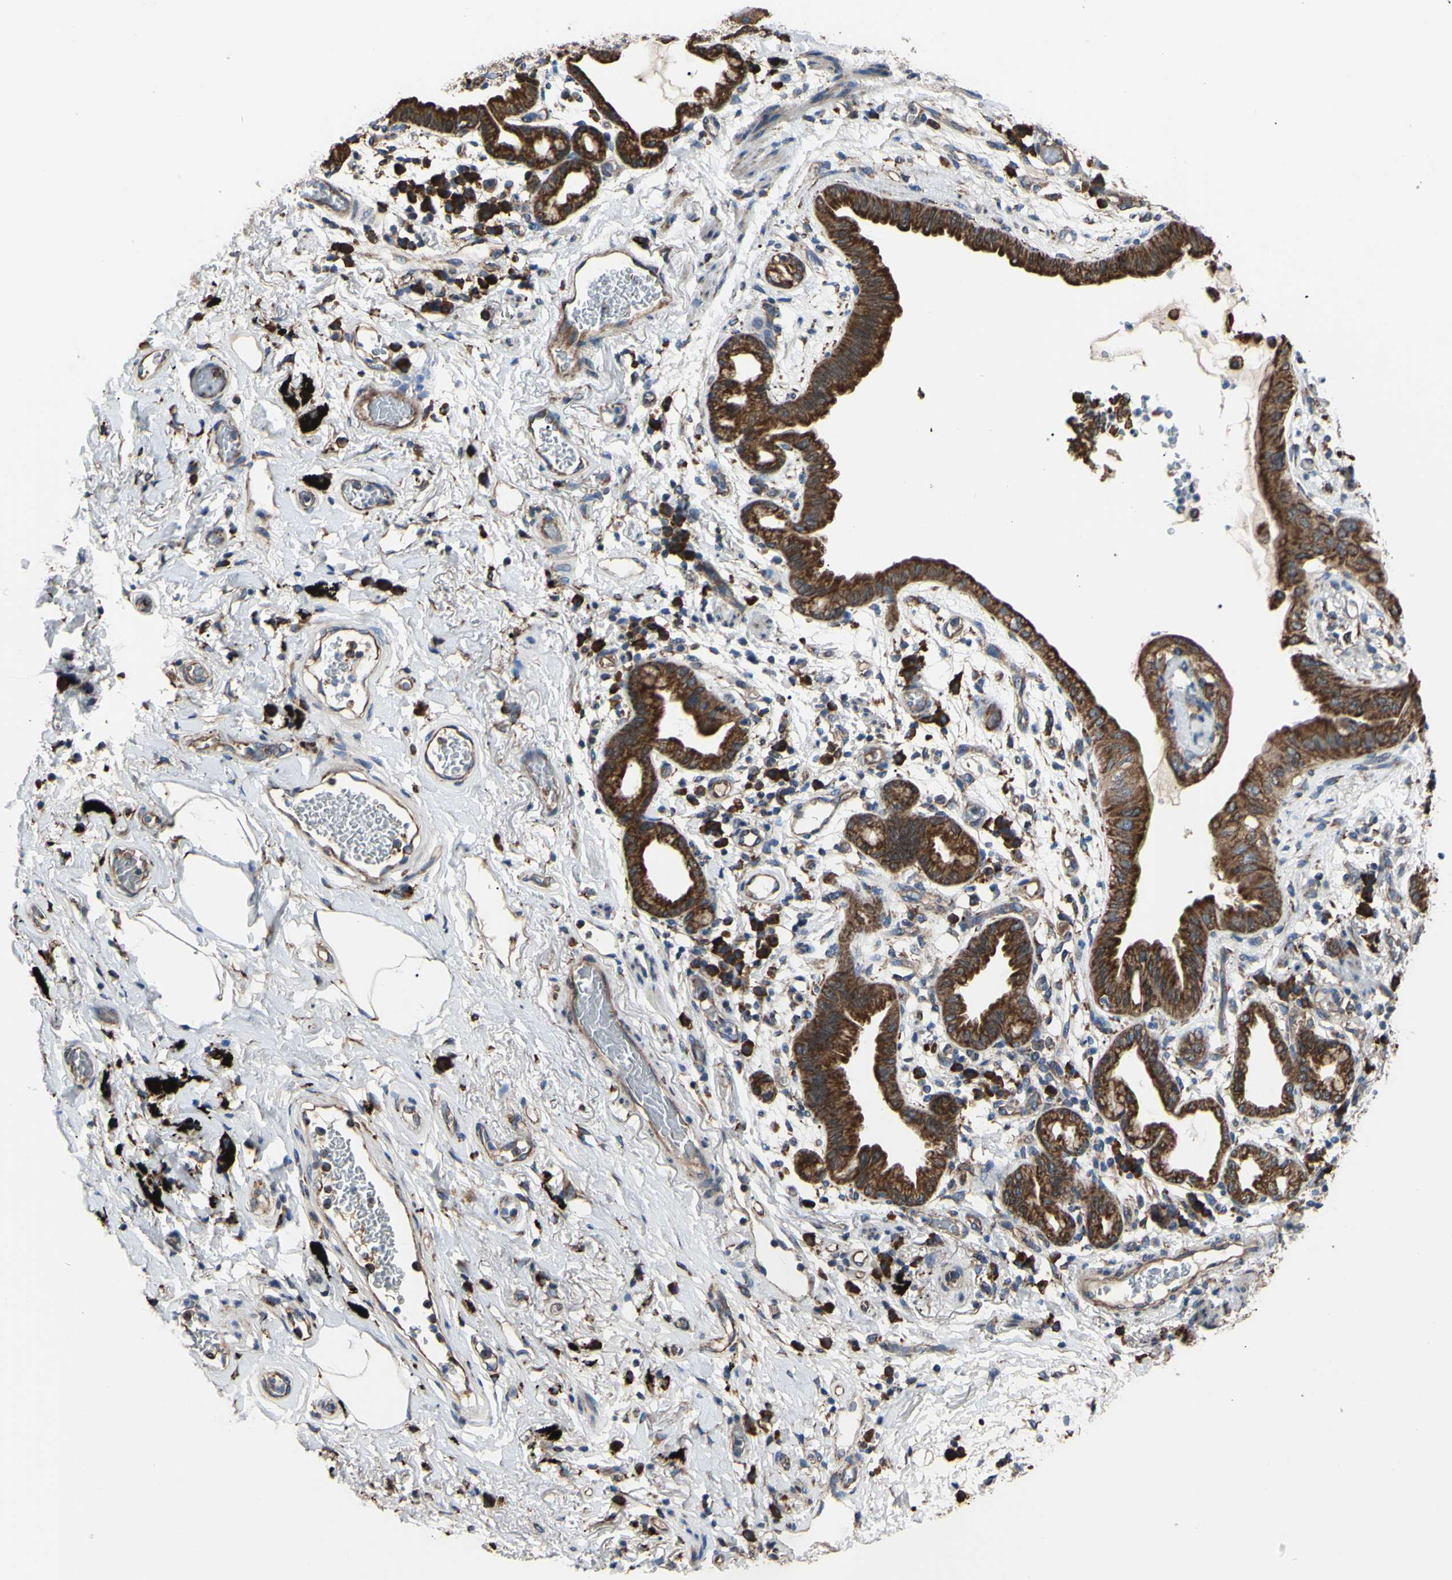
{"staining": {"intensity": "strong", "quantity": ">75%", "location": "cytoplasmic/membranous"}, "tissue": "lung cancer", "cell_type": "Tumor cells", "image_type": "cancer", "snomed": [{"axis": "morphology", "description": "Adenocarcinoma, NOS"}, {"axis": "topography", "description": "Lung"}], "caption": "Lung adenocarcinoma stained with IHC shows strong cytoplasmic/membranous expression in about >75% of tumor cells.", "gene": "BMF", "patient": {"sex": "female", "age": 70}}